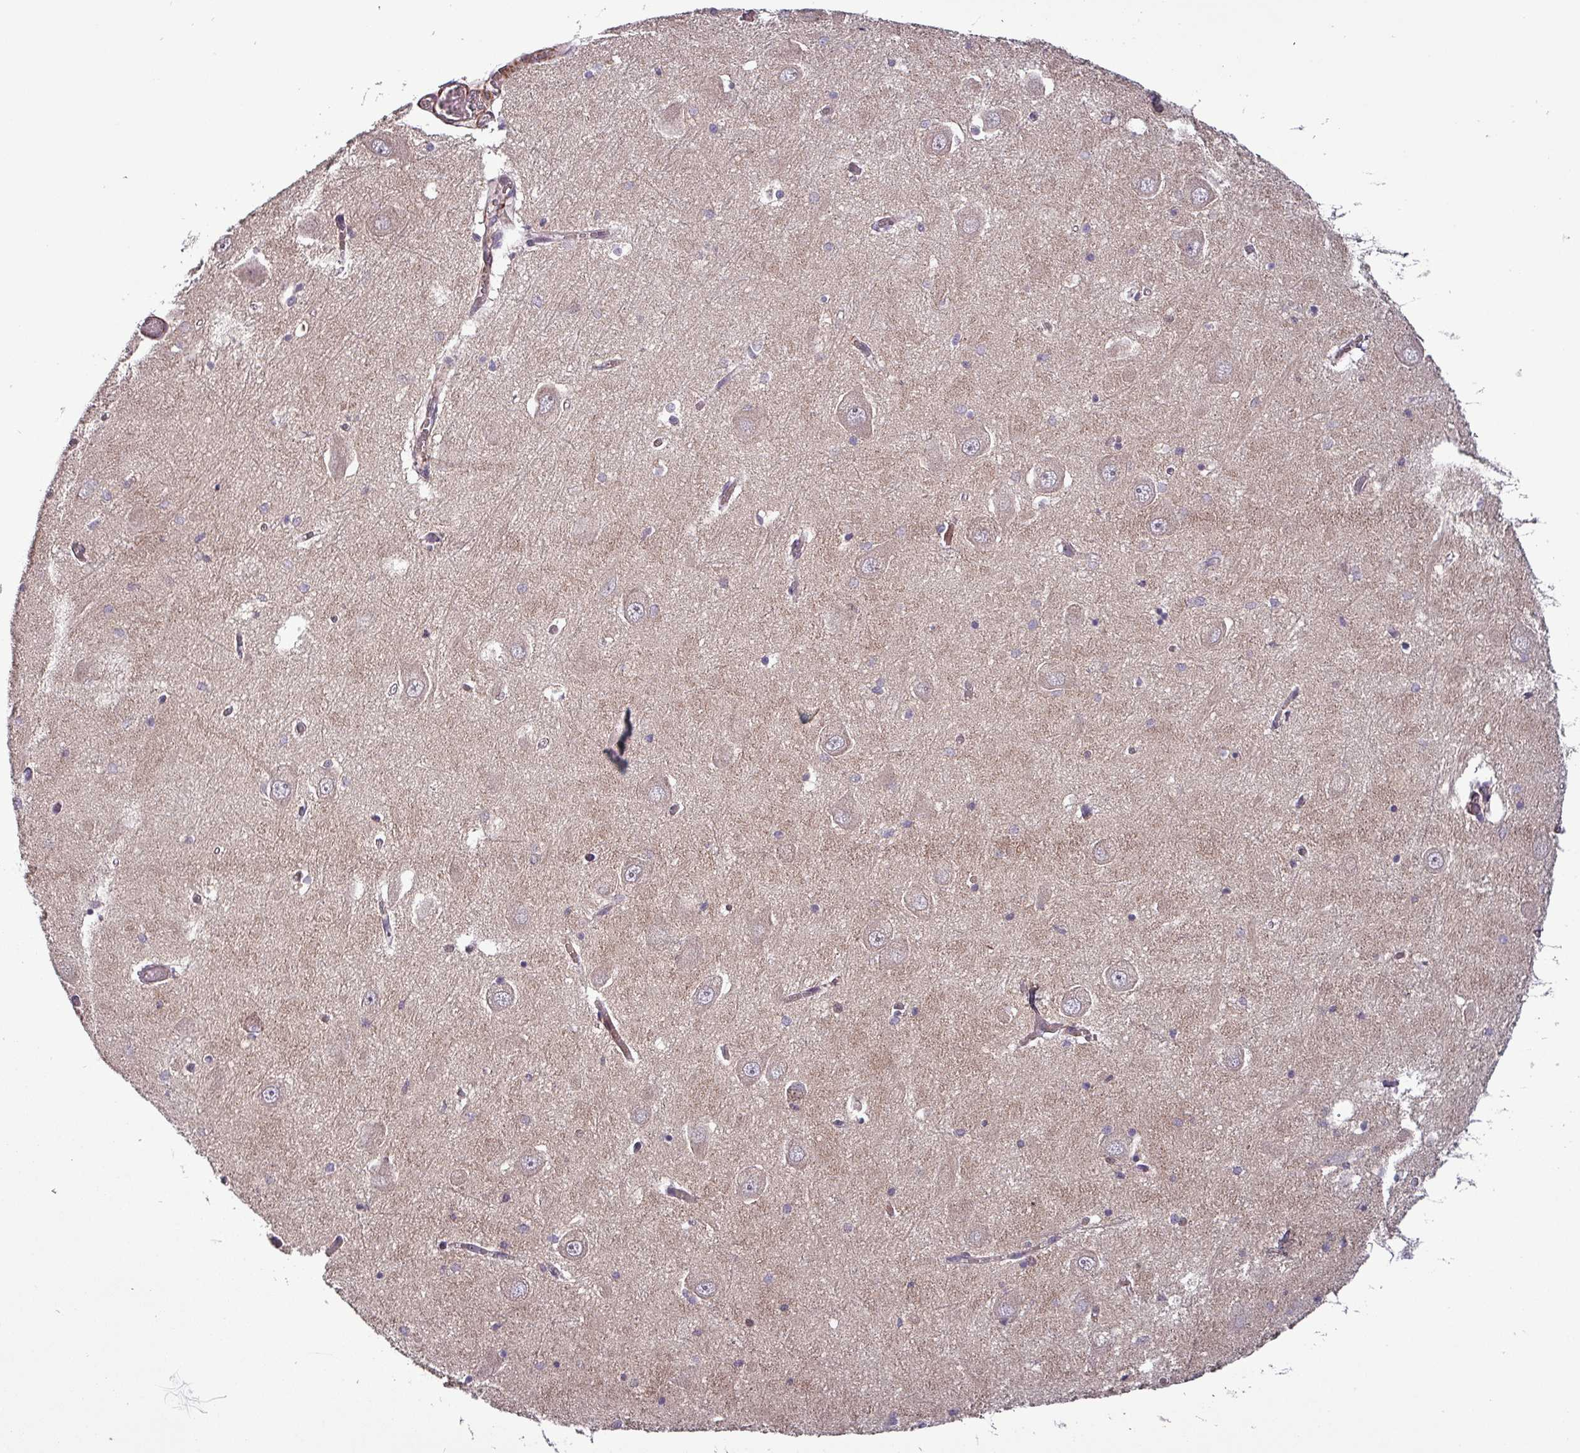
{"staining": {"intensity": "negative", "quantity": "none", "location": "none"}, "tissue": "hippocampus", "cell_type": "Glial cells", "image_type": "normal", "snomed": [{"axis": "morphology", "description": "Normal tissue, NOS"}, {"axis": "topography", "description": "Hippocampus"}], "caption": "Human hippocampus stained for a protein using immunohistochemistry (IHC) exhibits no staining in glial cells.", "gene": "TPRA1", "patient": {"sex": "male", "age": 70}}